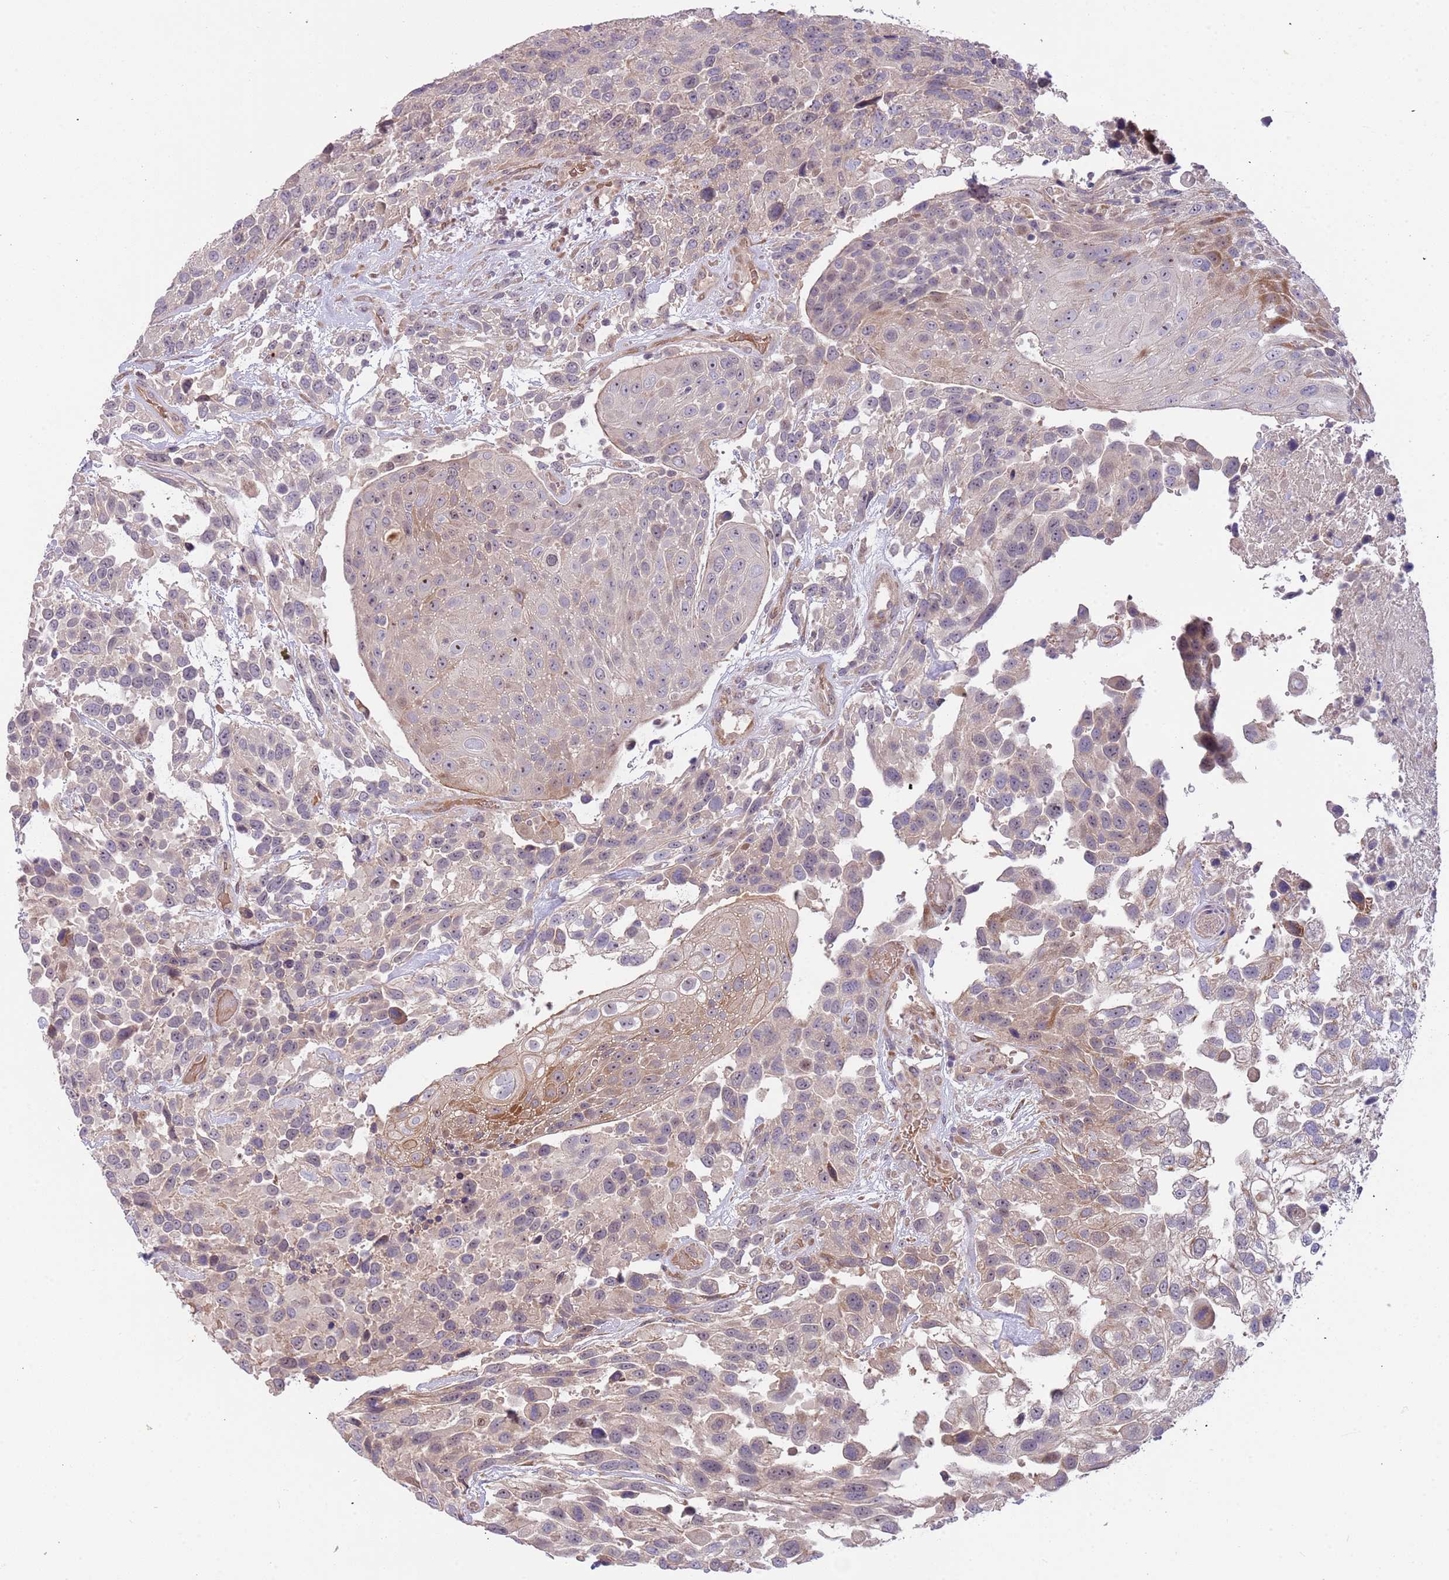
{"staining": {"intensity": "weak", "quantity": "25%-75%", "location": "cytoplasmic/membranous,nuclear"}, "tissue": "urothelial cancer", "cell_type": "Tumor cells", "image_type": "cancer", "snomed": [{"axis": "morphology", "description": "Urothelial carcinoma, High grade"}, {"axis": "topography", "description": "Urinary bladder"}], "caption": "The histopathology image shows staining of high-grade urothelial carcinoma, revealing weak cytoplasmic/membranous and nuclear protein positivity (brown color) within tumor cells.", "gene": "TRAPPC6B", "patient": {"sex": "female", "age": 70}}